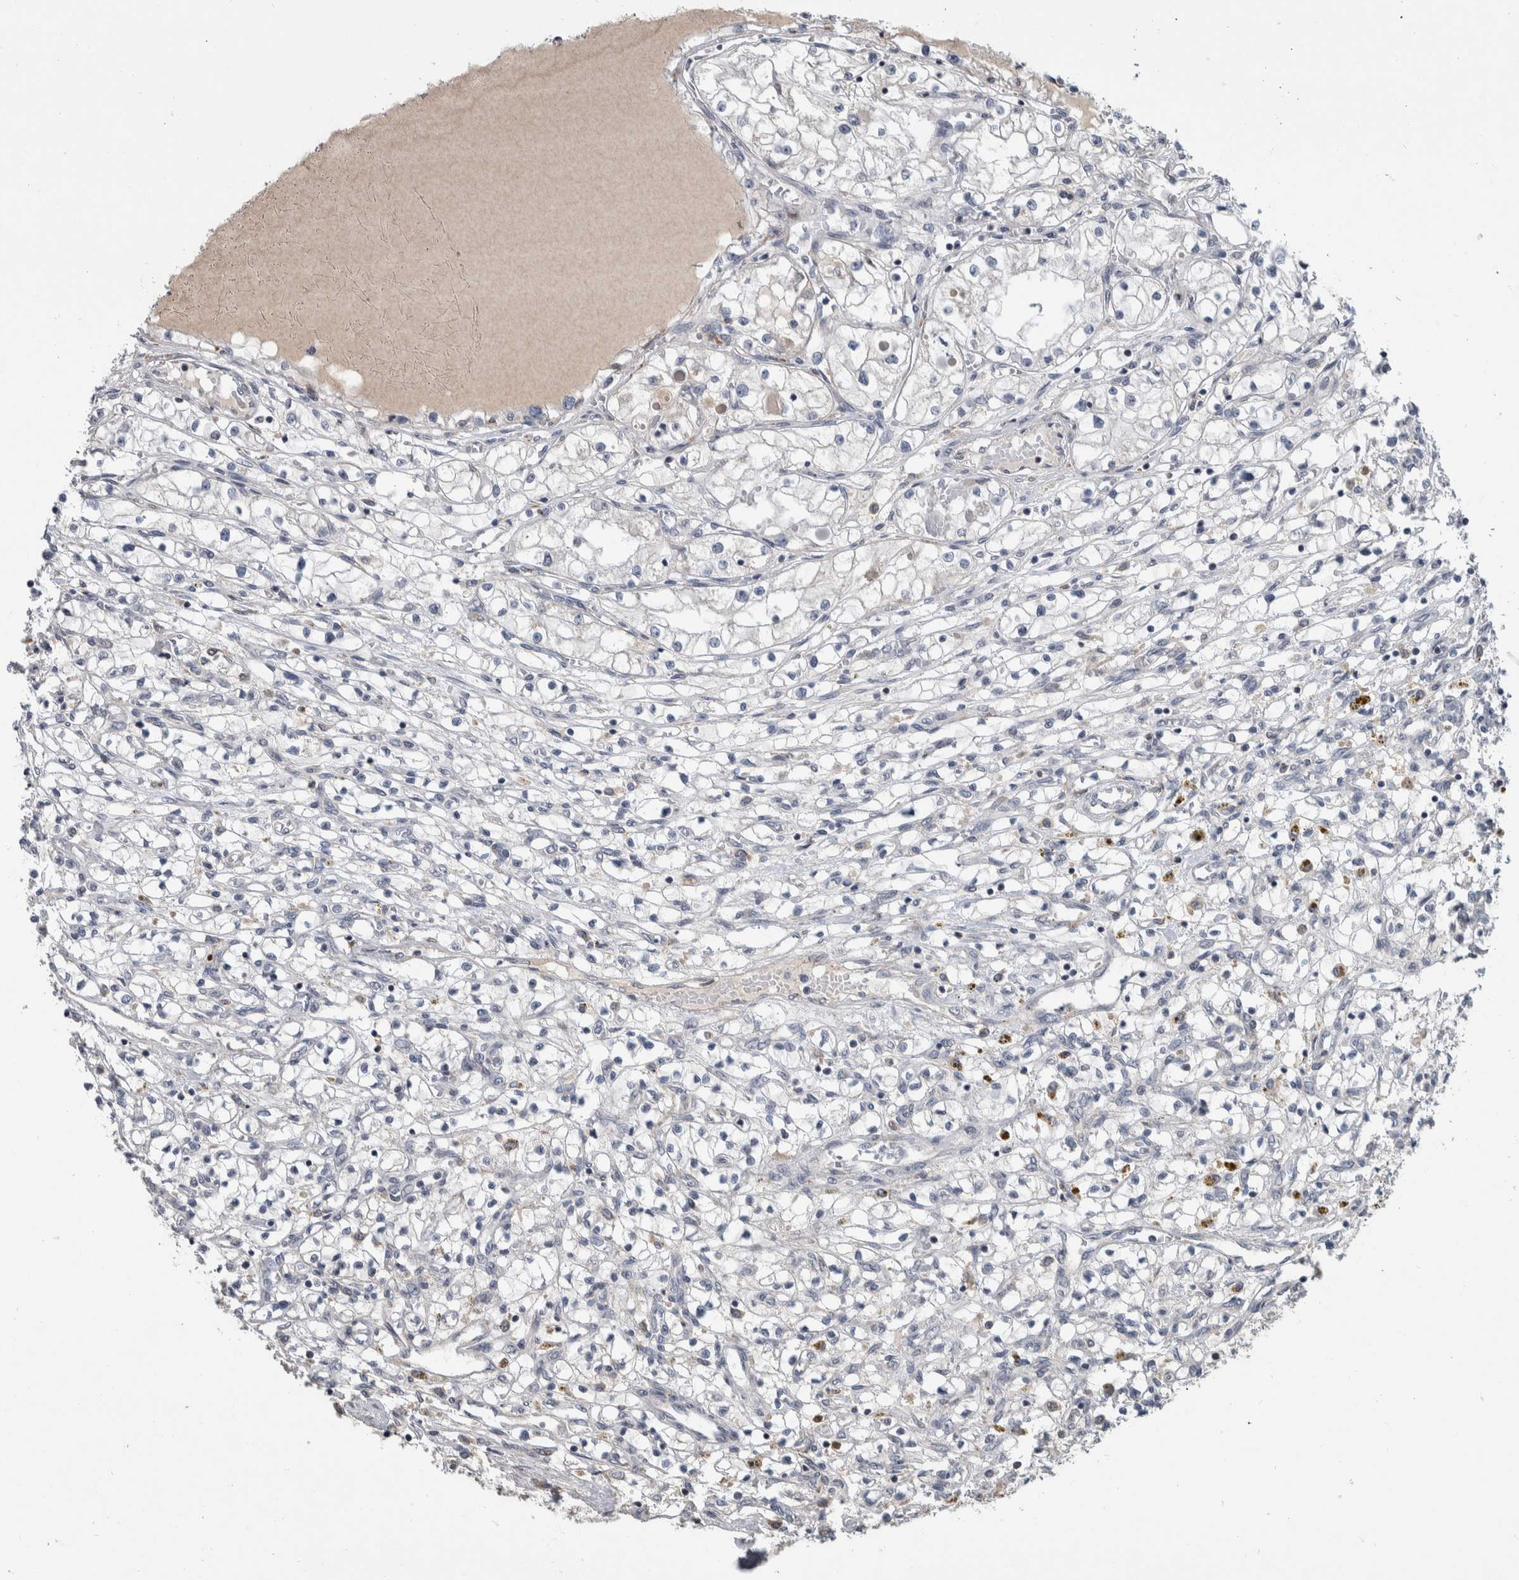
{"staining": {"intensity": "negative", "quantity": "none", "location": "none"}, "tissue": "renal cancer", "cell_type": "Tumor cells", "image_type": "cancer", "snomed": [{"axis": "morphology", "description": "Adenocarcinoma, NOS"}, {"axis": "topography", "description": "Kidney"}], "caption": "Tumor cells show no significant protein positivity in adenocarcinoma (renal). The staining is performed using DAB brown chromogen with nuclei counter-stained in using hematoxylin.", "gene": "FAM83G", "patient": {"sex": "male", "age": 68}}